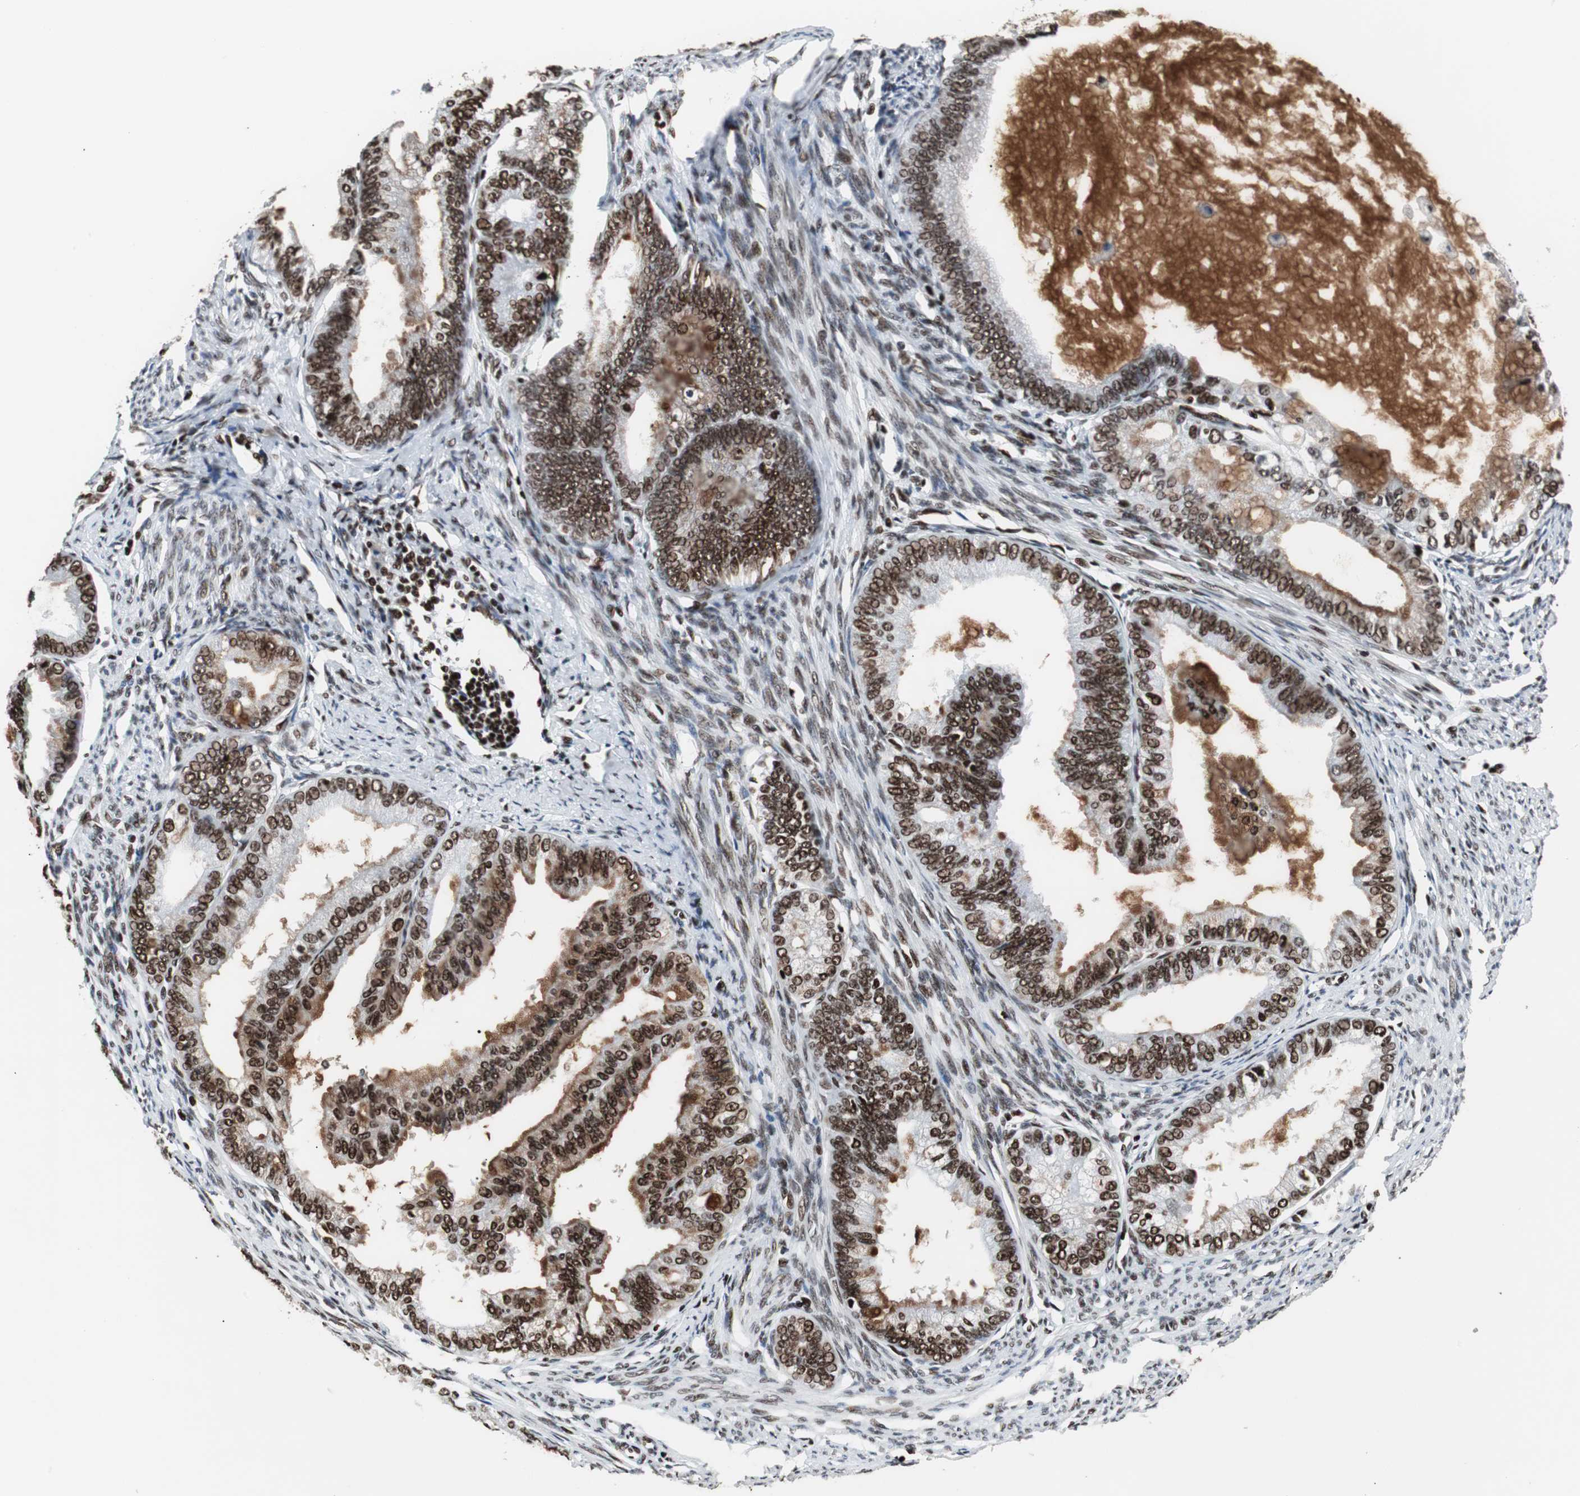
{"staining": {"intensity": "strong", "quantity": ">75%", "location": "cytoplasmic/membranous,nuclear"}, "tissue": "endometrial cancer", "cell_type": "Tumor cells", "image_type": "cancer", "snomed": [{"axis": "morphology", "description": "Adenocarcinoma, NOS"}, {"axis": "topography", "description": "Endometrium"}], "caption": "Immunohistochemistry (IHC) staining of endometrial cancer, which demonstrates high levels of strong cytoplasmic/membranous and nuclear expression in about >75% of tumor cells indicating strong cytoplasmic/membranous and nuclear protein staining. The staining was performed using DAB (brown) for protein detection and nuclei were counterstained in hematoxylin (blue).", "gene": "MTA2", "patient": {"sex": "female", "age": 86}}